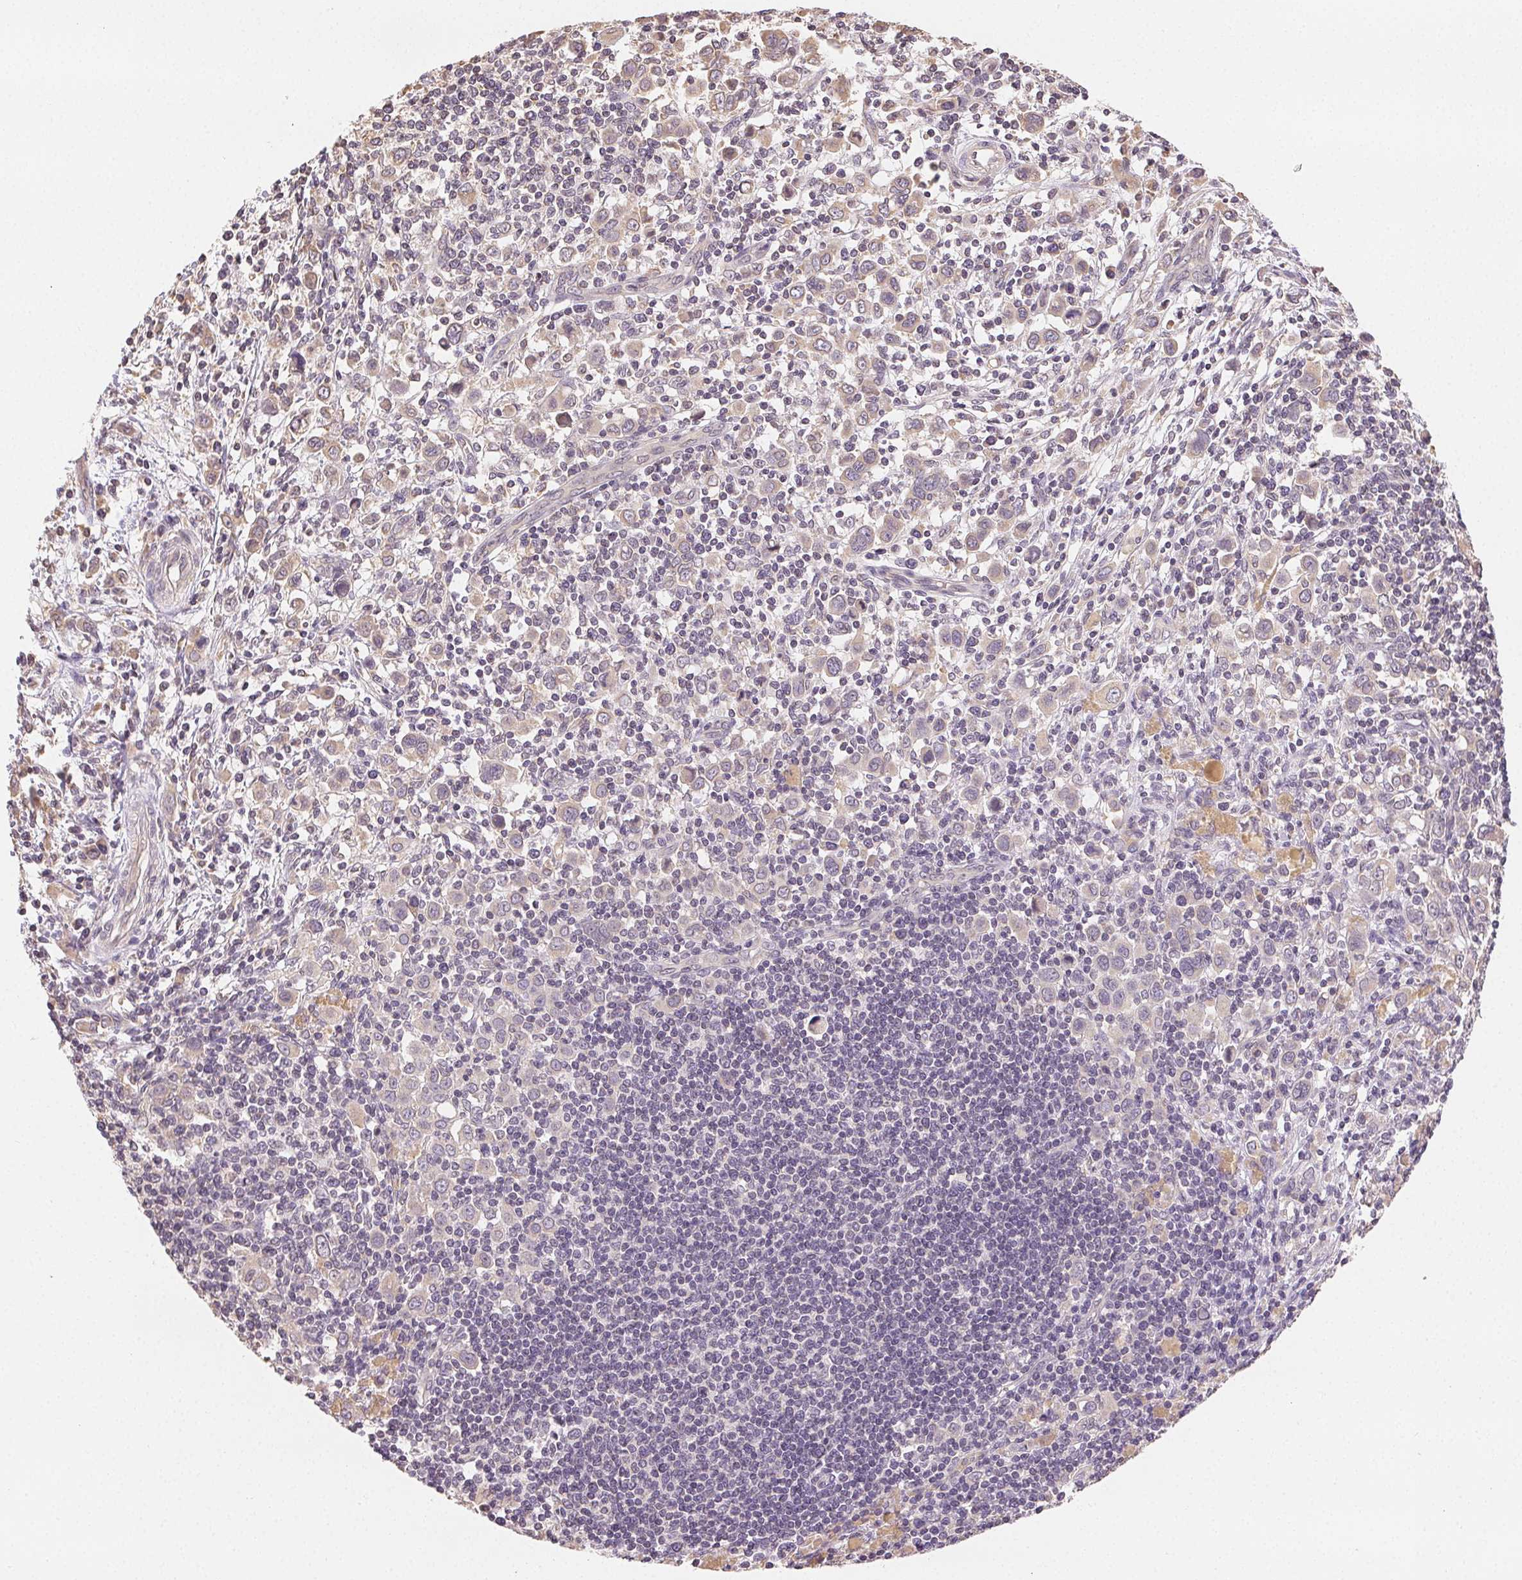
{"staining": {"intensity": "negative", "quantity": "none", "location": "none"}, "tissue": "stomach cancer", "cell_type": "Tumor cells", "image_type": "cancer", "snomed": [{"axis": "morphology", "description": "Adenocarcinoma, NOS"}, {"axis": "topography", "description": "Stomach, upper"}], "caption": "Tumor cells show no significant staining in stomach adenocarcinoma. (DAB (3,3'-diaminobenzidine) IHC, high magnification).", "gene": "SEZ6L2", "patient": {"sex": "male", "age": 75}}